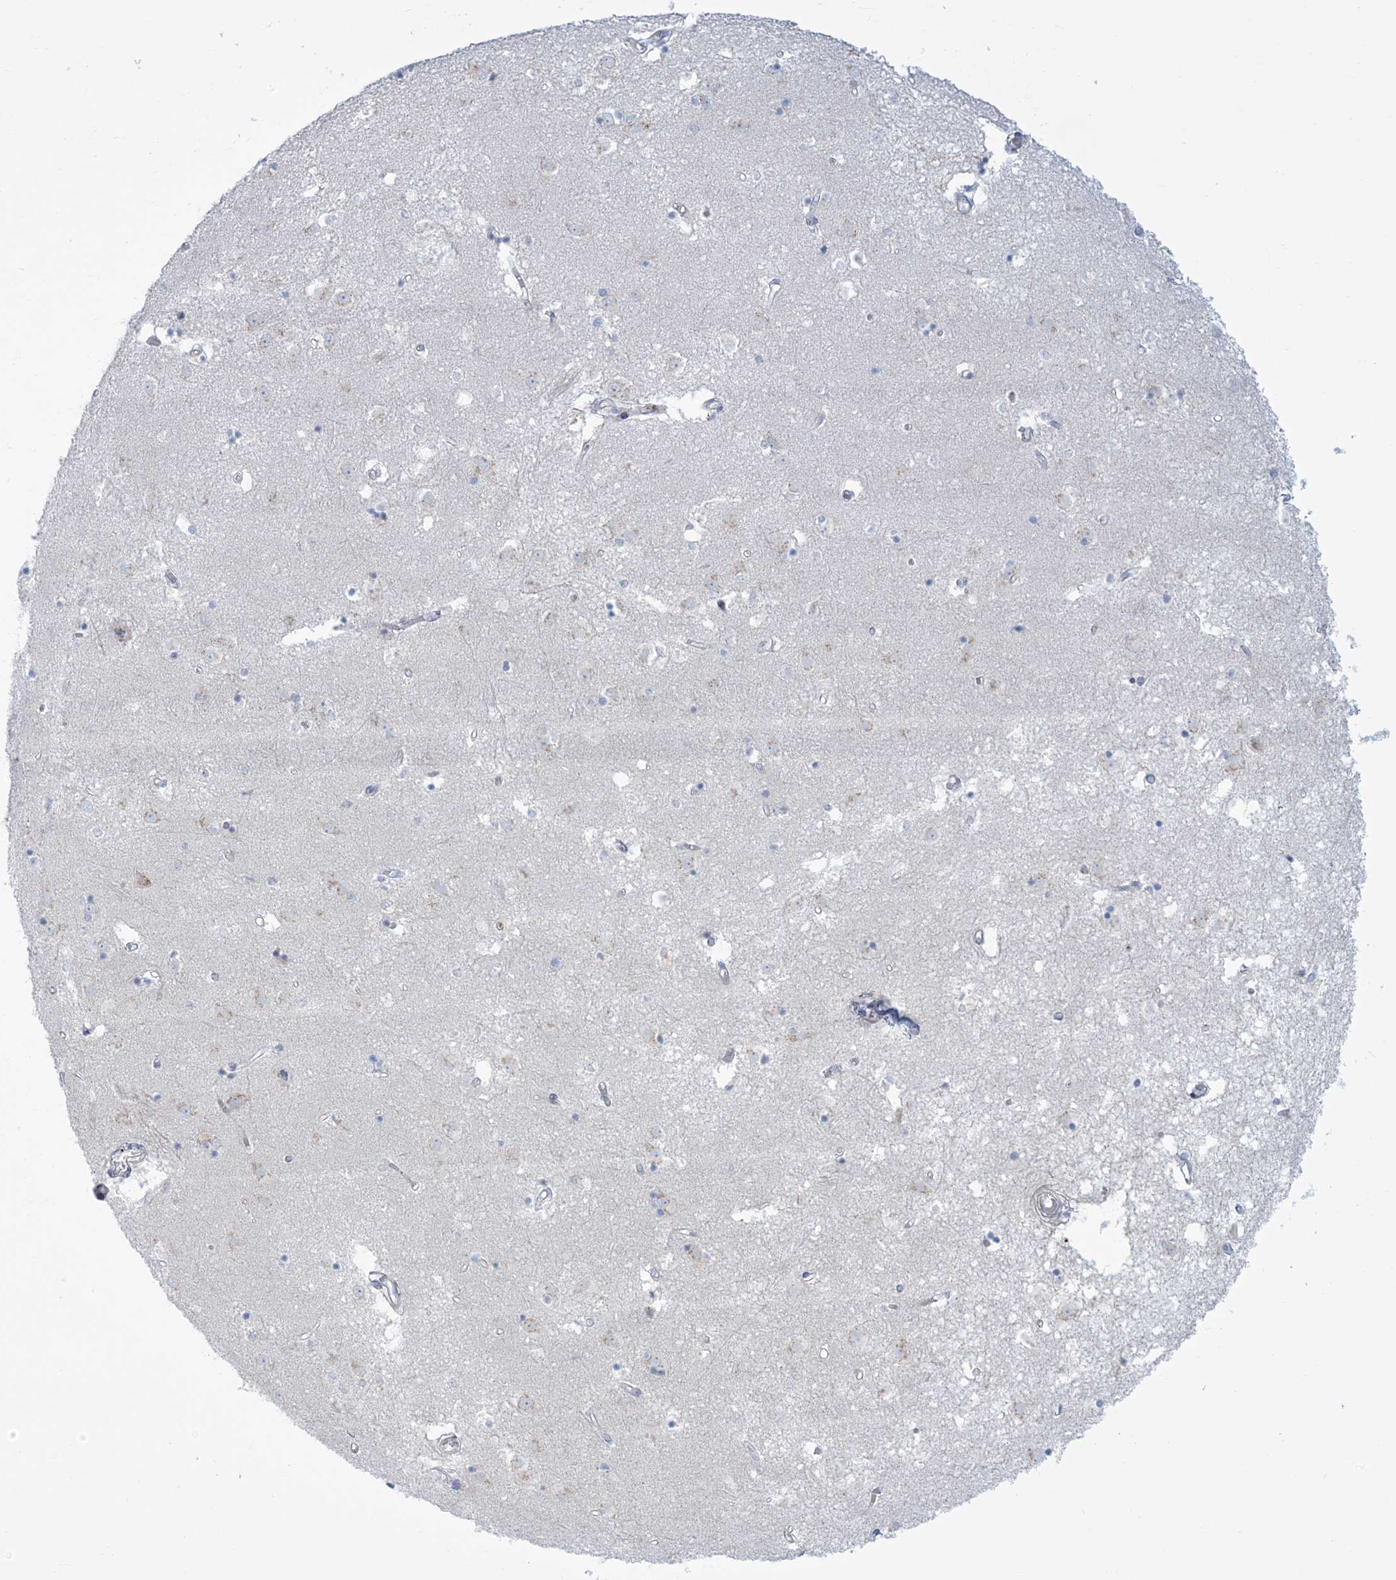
{"staining": {"intensity": "negative", "quantity": "none", "location": "none"}, "tissue": "caudate", "cell_type": "Glial cells", "image_type": "normal", "snomed": [{"axis": "morphology", "description": "Normal tissue, NOS"}, {"axis": "topography", "description": "Lateral ventricle wall"}], "caption": "Immunohistochemical staining of normal human caudate shows no significant staining in glial cells.", "gene": "AFTPH", "patient": {"sex": "male", "age": 45}}